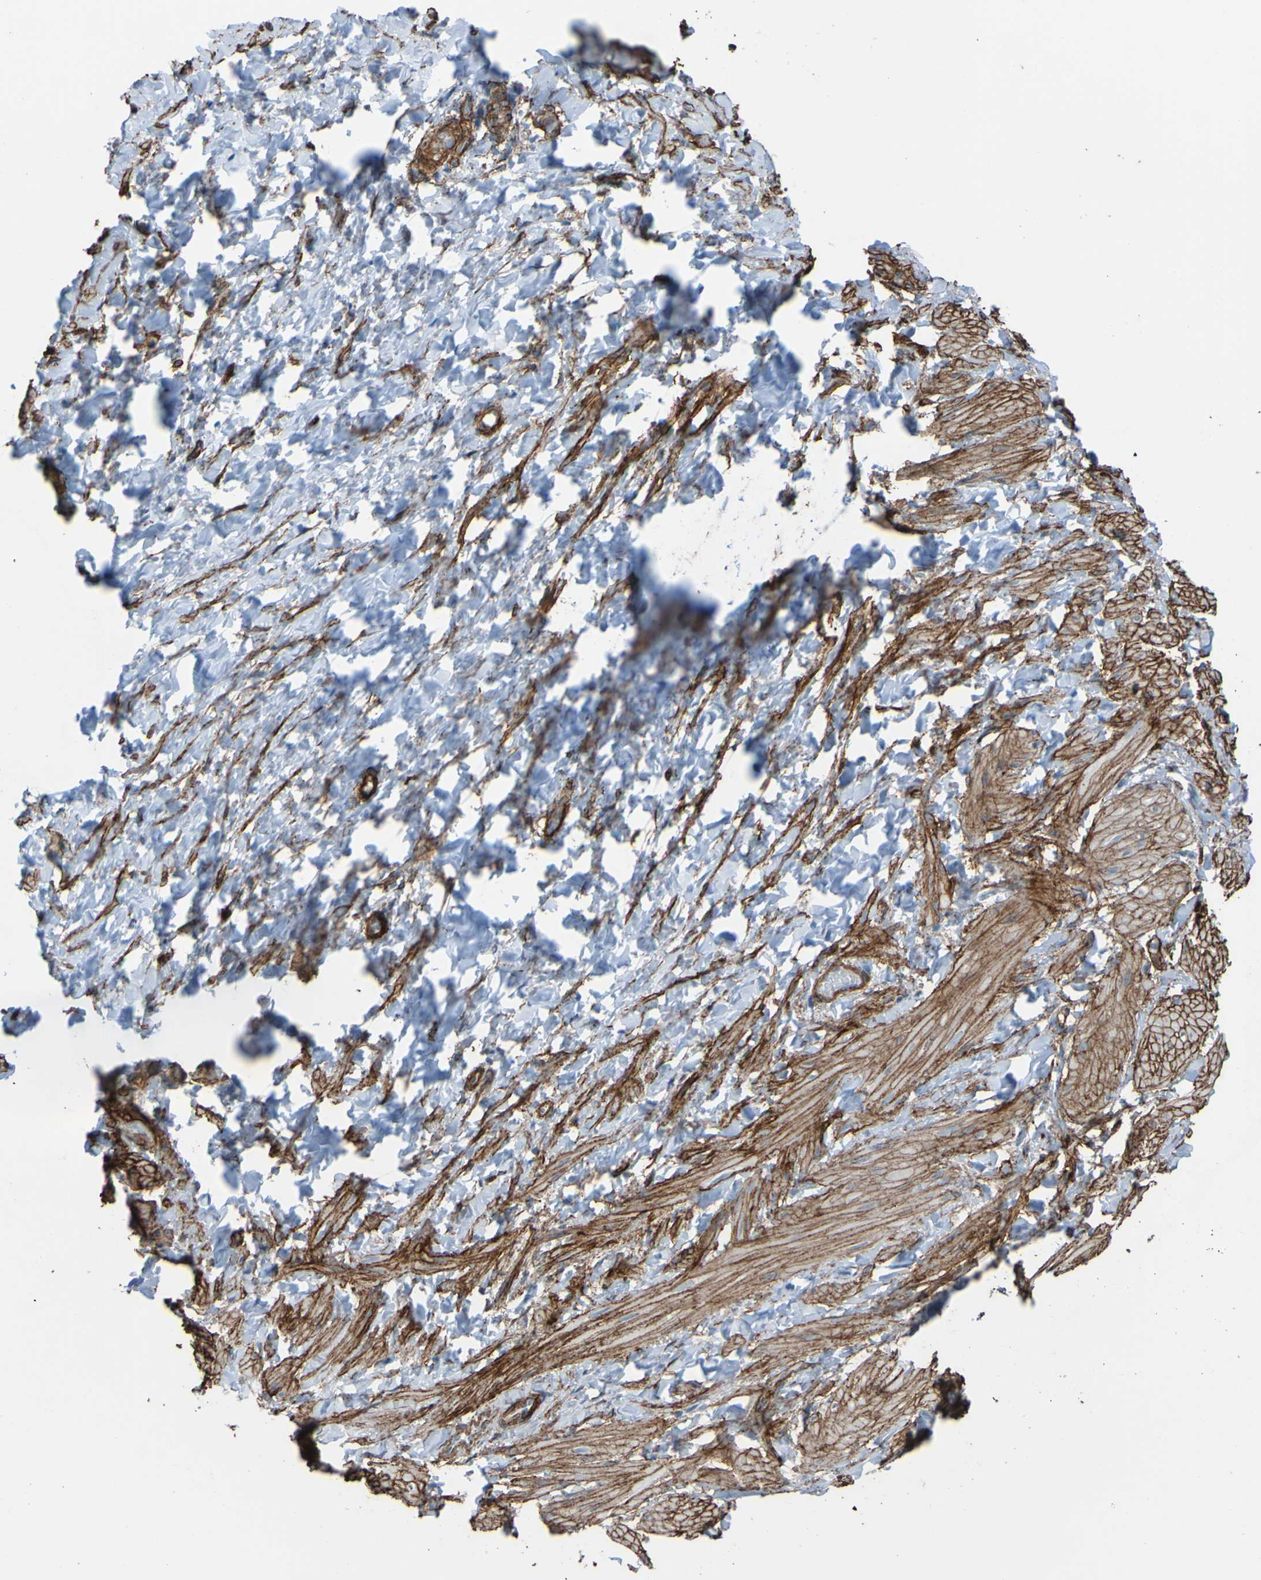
{"staining": {"intensity": "strong", "quantity": ">75%", "location": "cytoplasmic/membranous"}, "tissue": "smooth muscle", "cell_type": "Smooth muscle cells", "image_type": "normal", "snomed": [{"axis": "morphology", "description": "Normal tissue, NOS"}, {"axis": "topography", "description": "Smooth muscle"}], "caption": "Benign smooth muscle exhibits strong cytoplasmic/membranous expression in about >75% of smooth muscle cells (Brightfield microscopy of DAB IHC at high magnification)..", "gene": "COL4A2", "patient": {"sex": "male", "age": 16}}